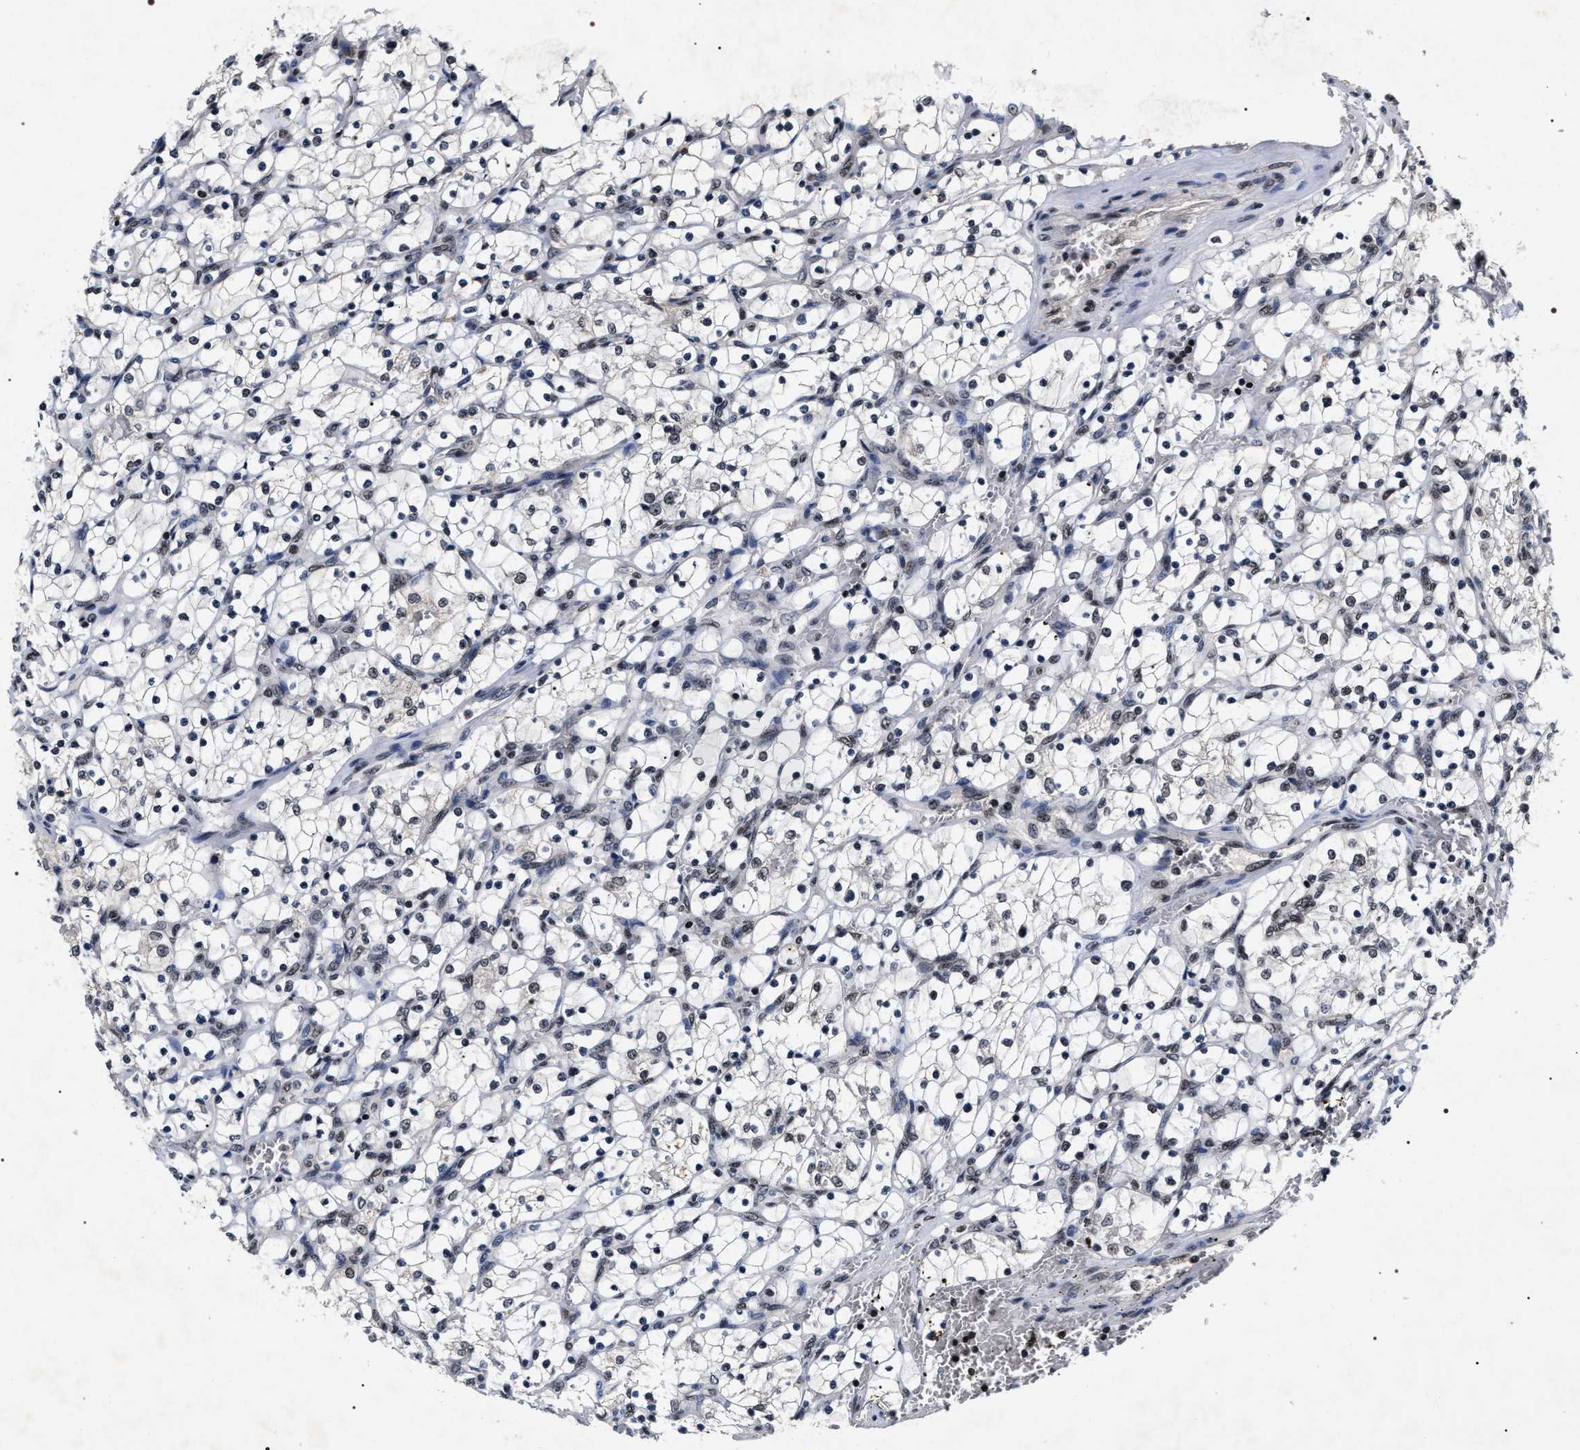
{"staining": {"intensity": "weak", "quantity": "<25%", "location": "nuclear"}, "tissue": "renal cancer", "cell_type": "Tumor cells", "image_type": "cancer", "snomed": [{"axis": "morphology", "description": "Adenocarcinoma, NOS"}, {"axis": "topography", "description": "Kidney"}], "caption": "An image of human adenocarcinoma (renal) is negative for staining in tumor cells. The staining was performed using DAB to visualize the protein expression in brown, while the nuclei were stained in blue with hematoxylin (Magnification: 20x).", "gene": "RRP1B", "patient": {"sex": "female", "age": 69}}